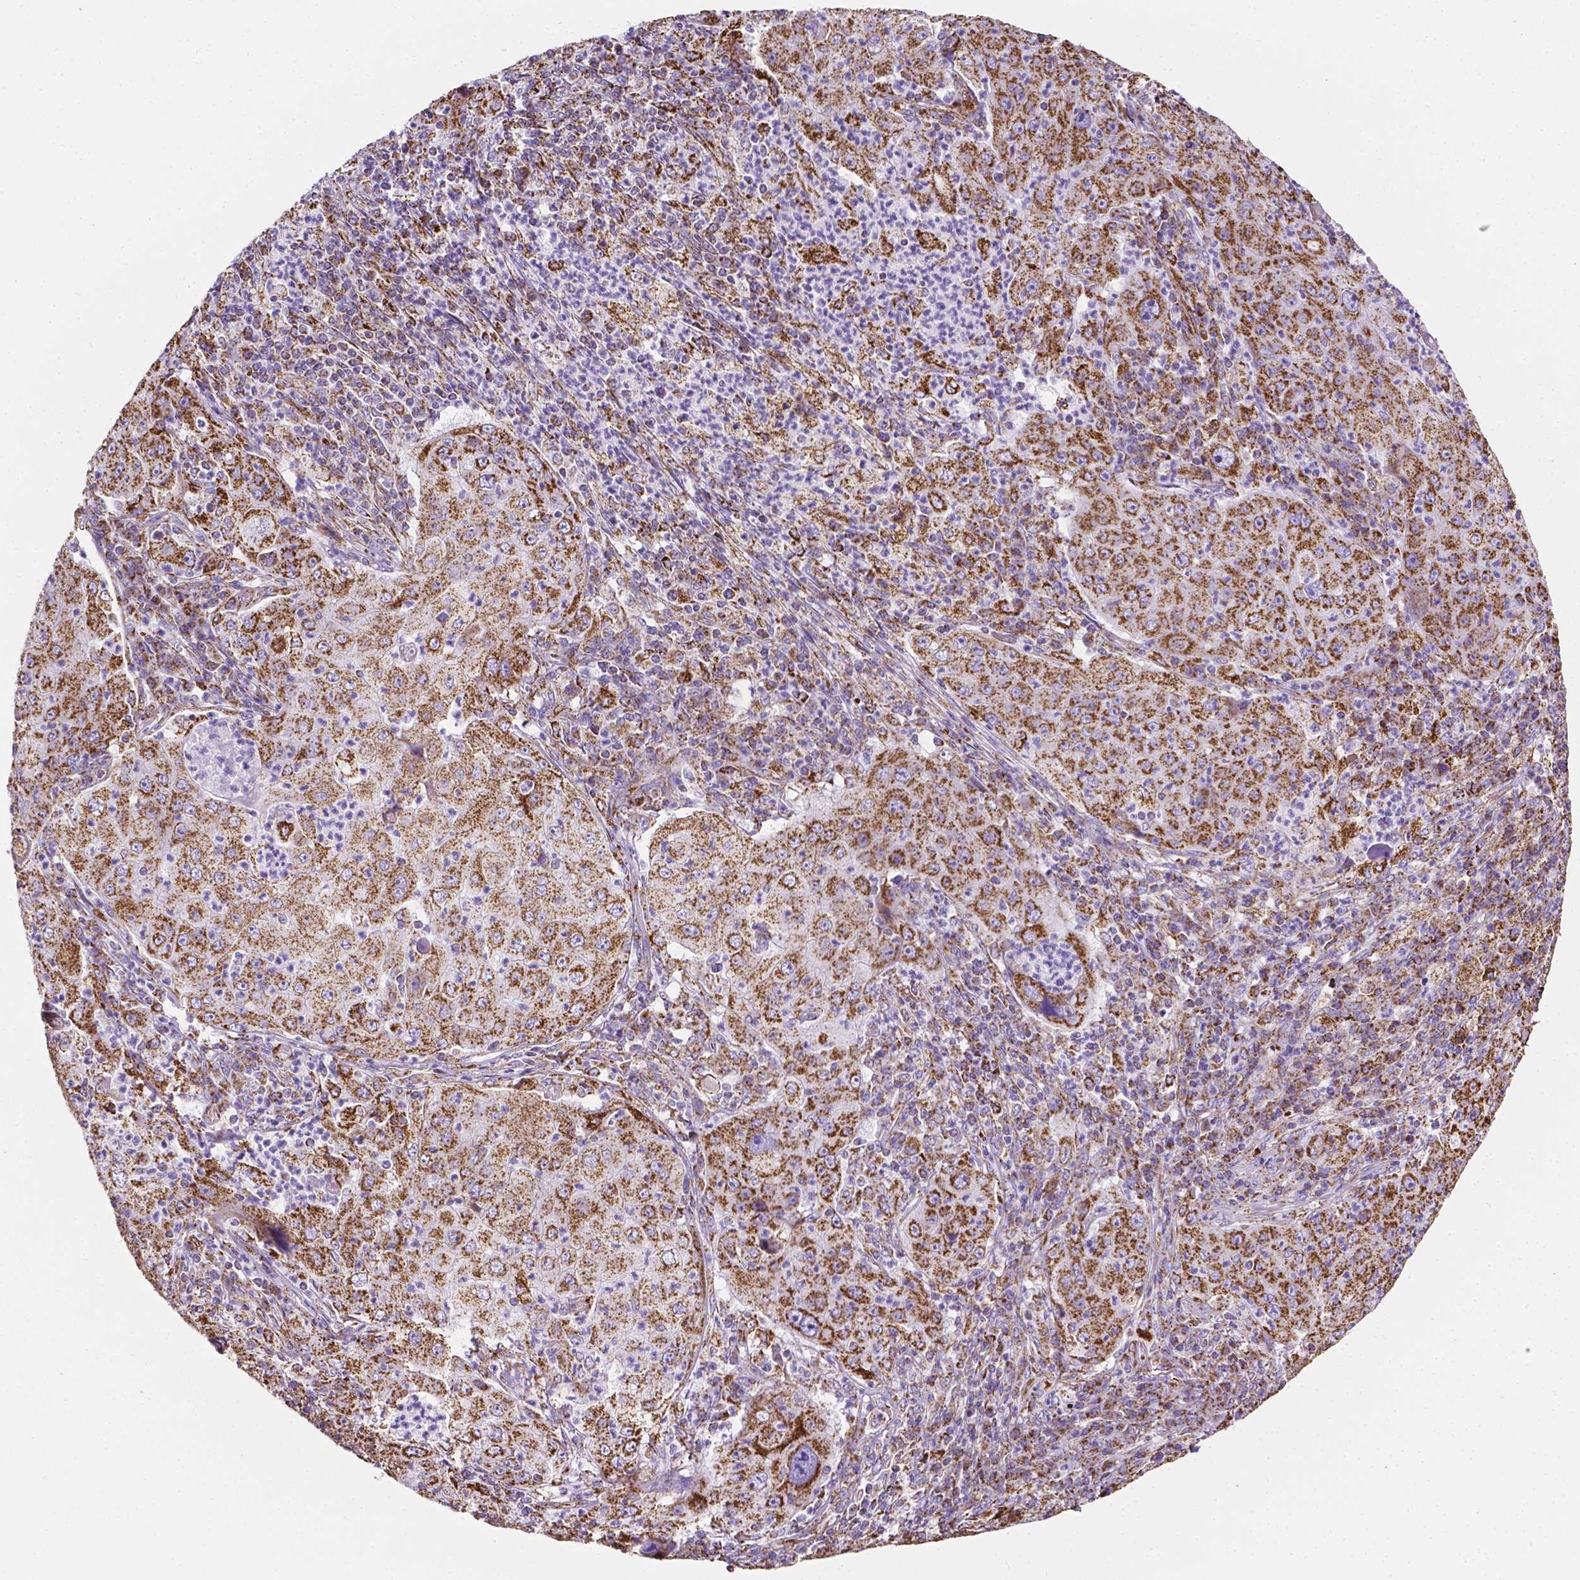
{"staining": {"intensity": "strong", "quantity": ">75%", "location": "cytoplasmic/membranous"}, "tissue": "lung cancer", "cell_type": "Tumor cells", "image_type": "cancer", "snomed": [{"axis": "morphology", "description": "Squamous cell carcinoma, NOS"}, {"axis": "topography", "description": "Lung"}], "caption": "Lung cancer (squamous cell carcinoma) was stained to show a protein in brown. There is high levels of strong cytoplasmic/membranous expression in about >75% of tumor cells.", "gene": "RMDN3", "patient": {"sex": "female", "age": 59}}